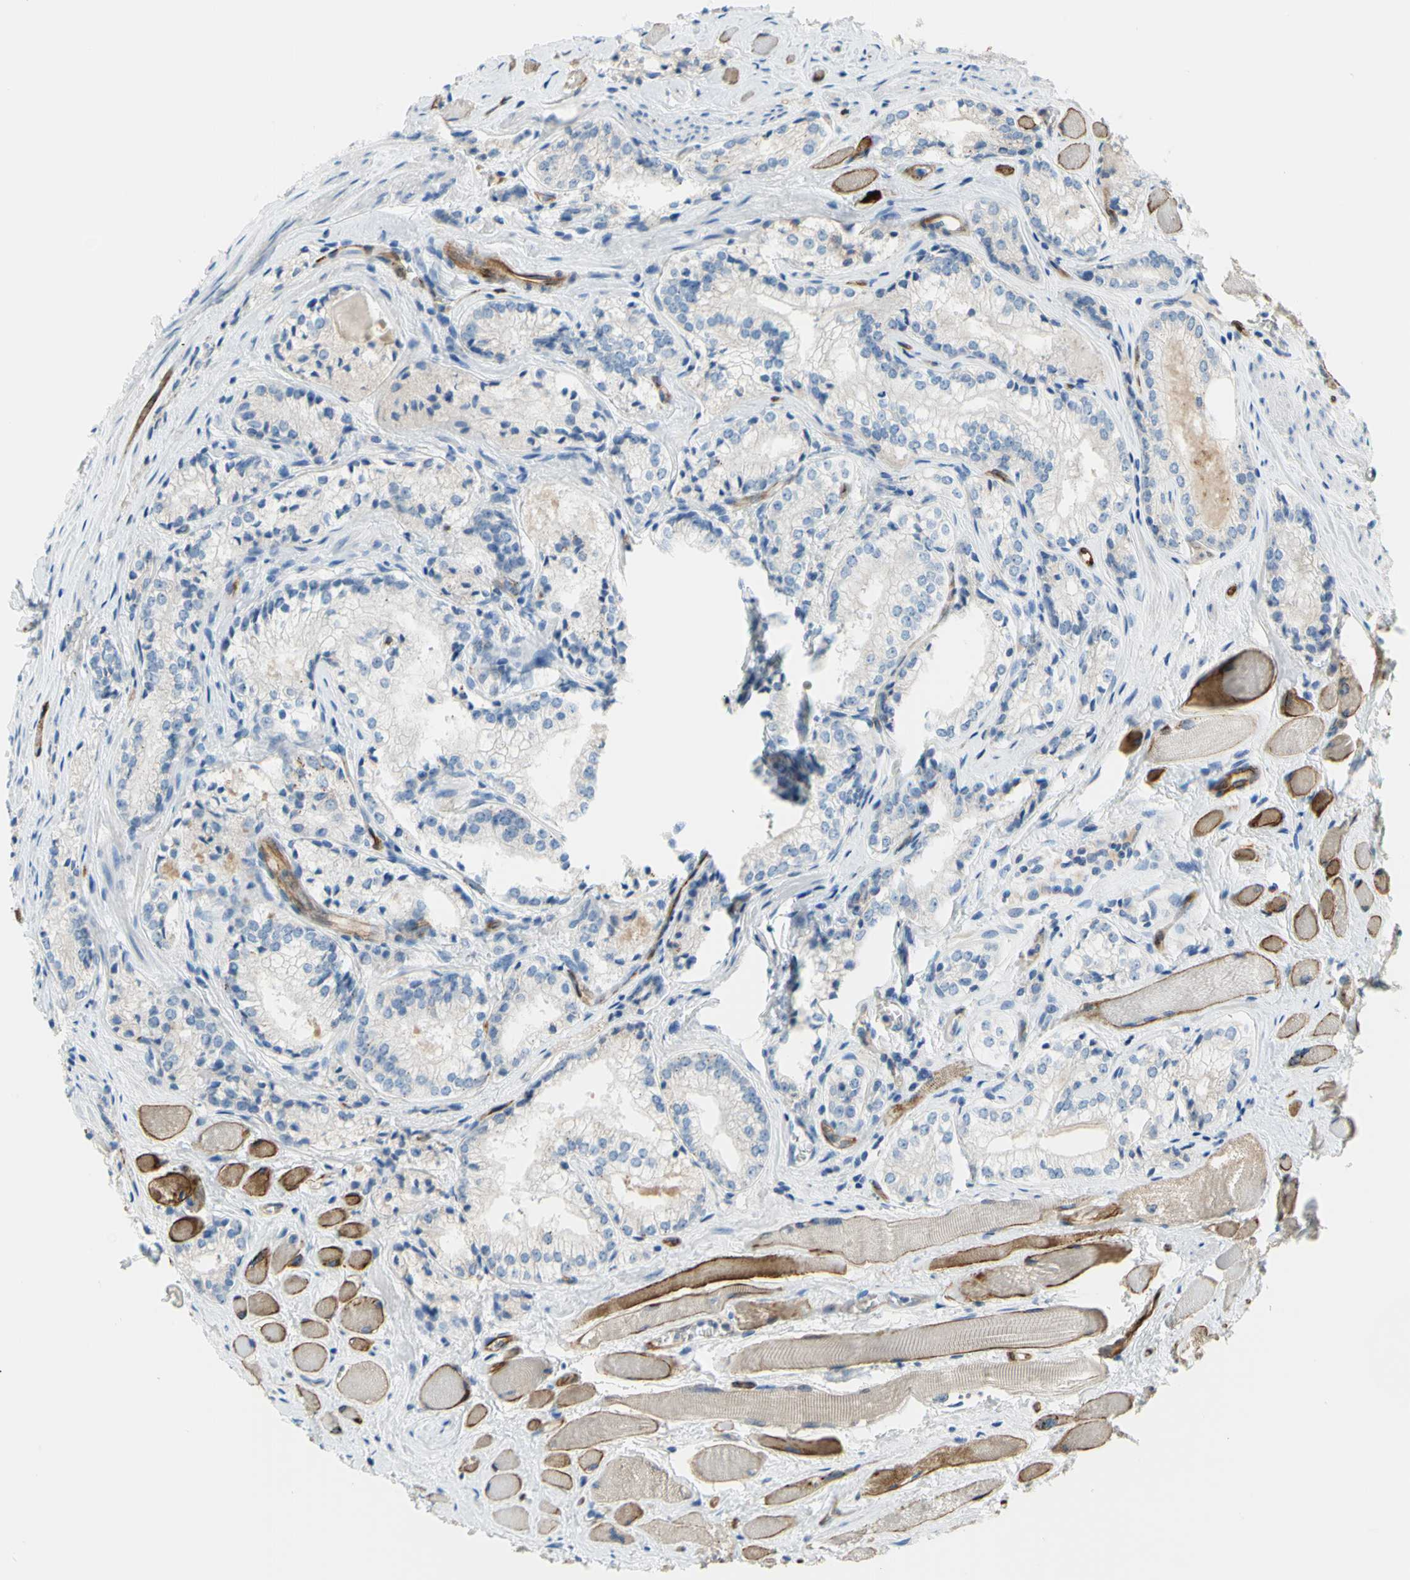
{"staining": {"intensity": "negative", "quantity": "none", "location": "none"}, "tissue": "prostate cancer", "cell_type": "Tumor cells", "image_type": "cancer", "snomed": [{"axis": "morphology", "description": "Adenocarcinoma, Low grade"}, {"axis": "topography", "description": "Prostate"}], "caption": "The micrograph shows no significant expression in tumor cells of prostate cancer (adenocarcinoma (low-grade)).", "gene": "PRRG2", "patient": {"sex": "male", "age": 60}}